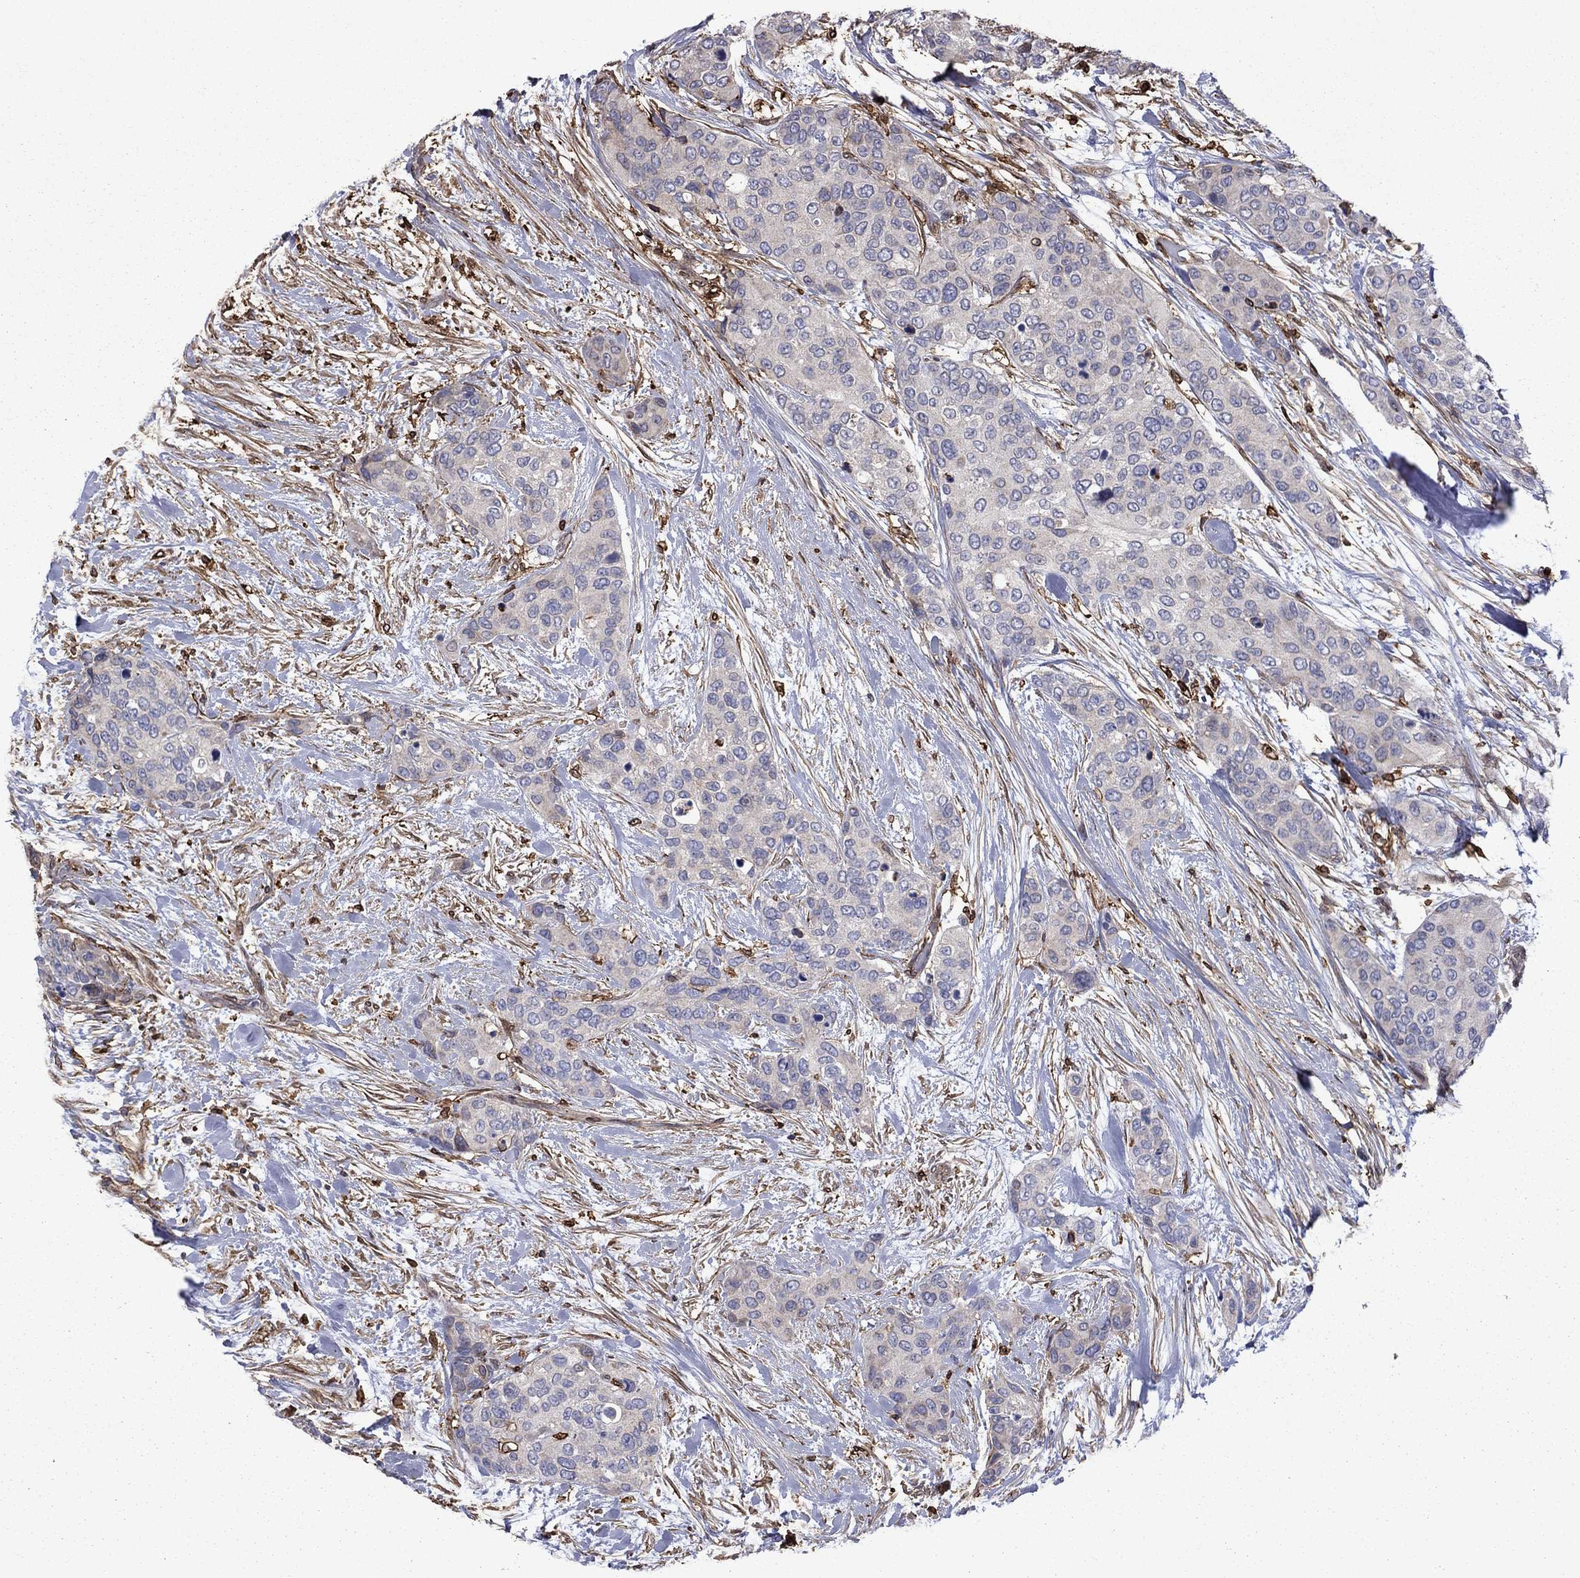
{"staining": {"intensity": "negative", "quantity": "none", "location": "none"}, "tissue": "urothelial cancer", "cell_type": "Tumor cells", "image_type": "cancer", "snomed": [{"axis": "morphology", "description": "Urothelial carcinoma, High grade"}, {"axis": "topography", "description": "Urinary bladder"}], "caption": "The immunohistochemistry histopathology image has no significant expression in tumor cells of urothelial cancer tissue.", "gene": "PLAU", "patient": {"sex": "male", "age": 77}}